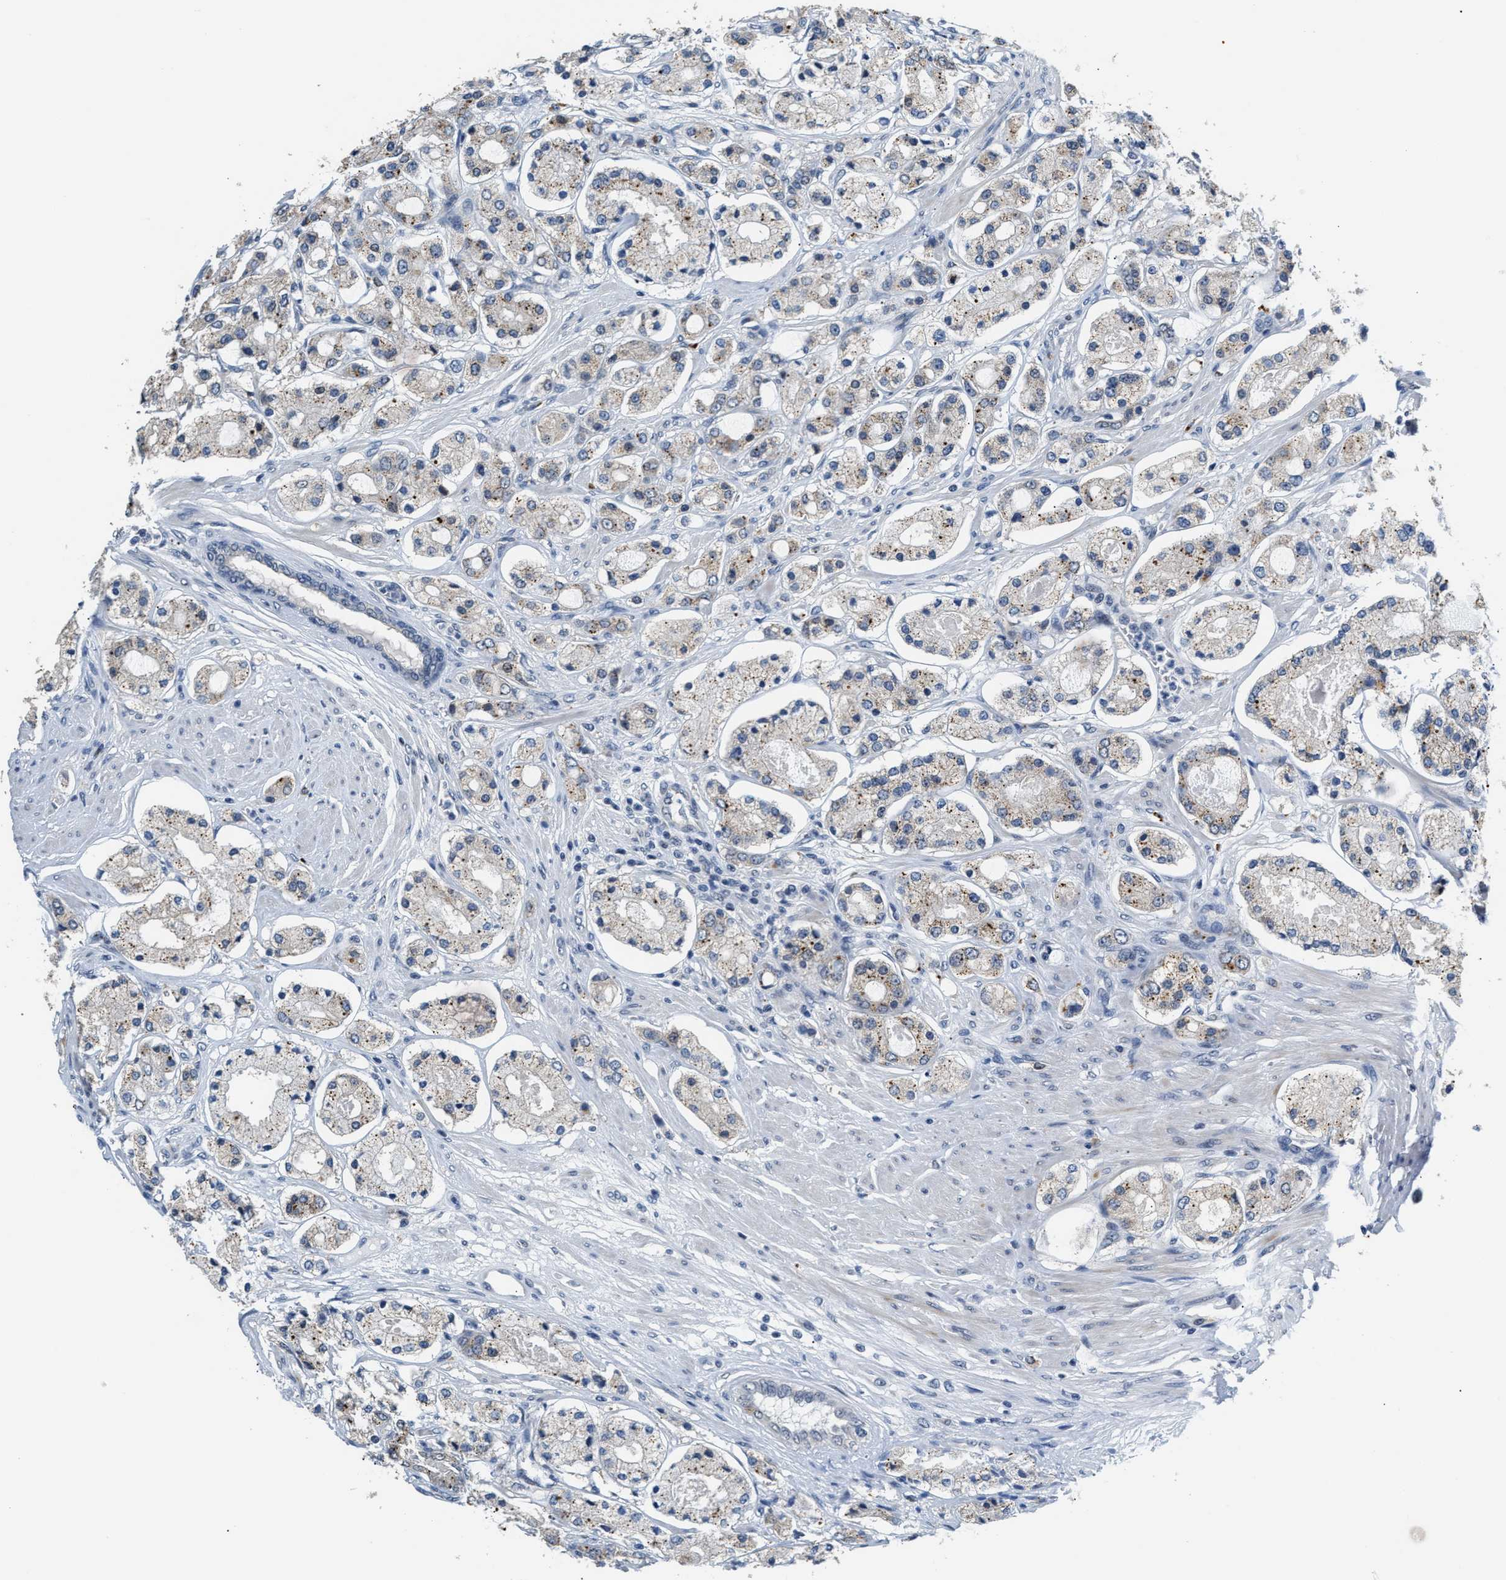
{"staining": {"intensity": "weak", "quantity": ">75%", "location": "cytoplasmic/membranous"}, "tissue": "prostate cancer", "cell_type": "Tumor cells", "image_type": "cancer", "snomed": [{"axis": "morphology", "description": "Adenocarcinoma, High grade"}, {"axis": "topography", "description": "Prostate"}], "caption": "Prostate high-grade adenocarcinoma tissue reveals weak cytoplasmic/membranous staining in approximately >75% of tumor cells", "gene": "PPM1H", "patient": {"sex": "male", "age": 65}}